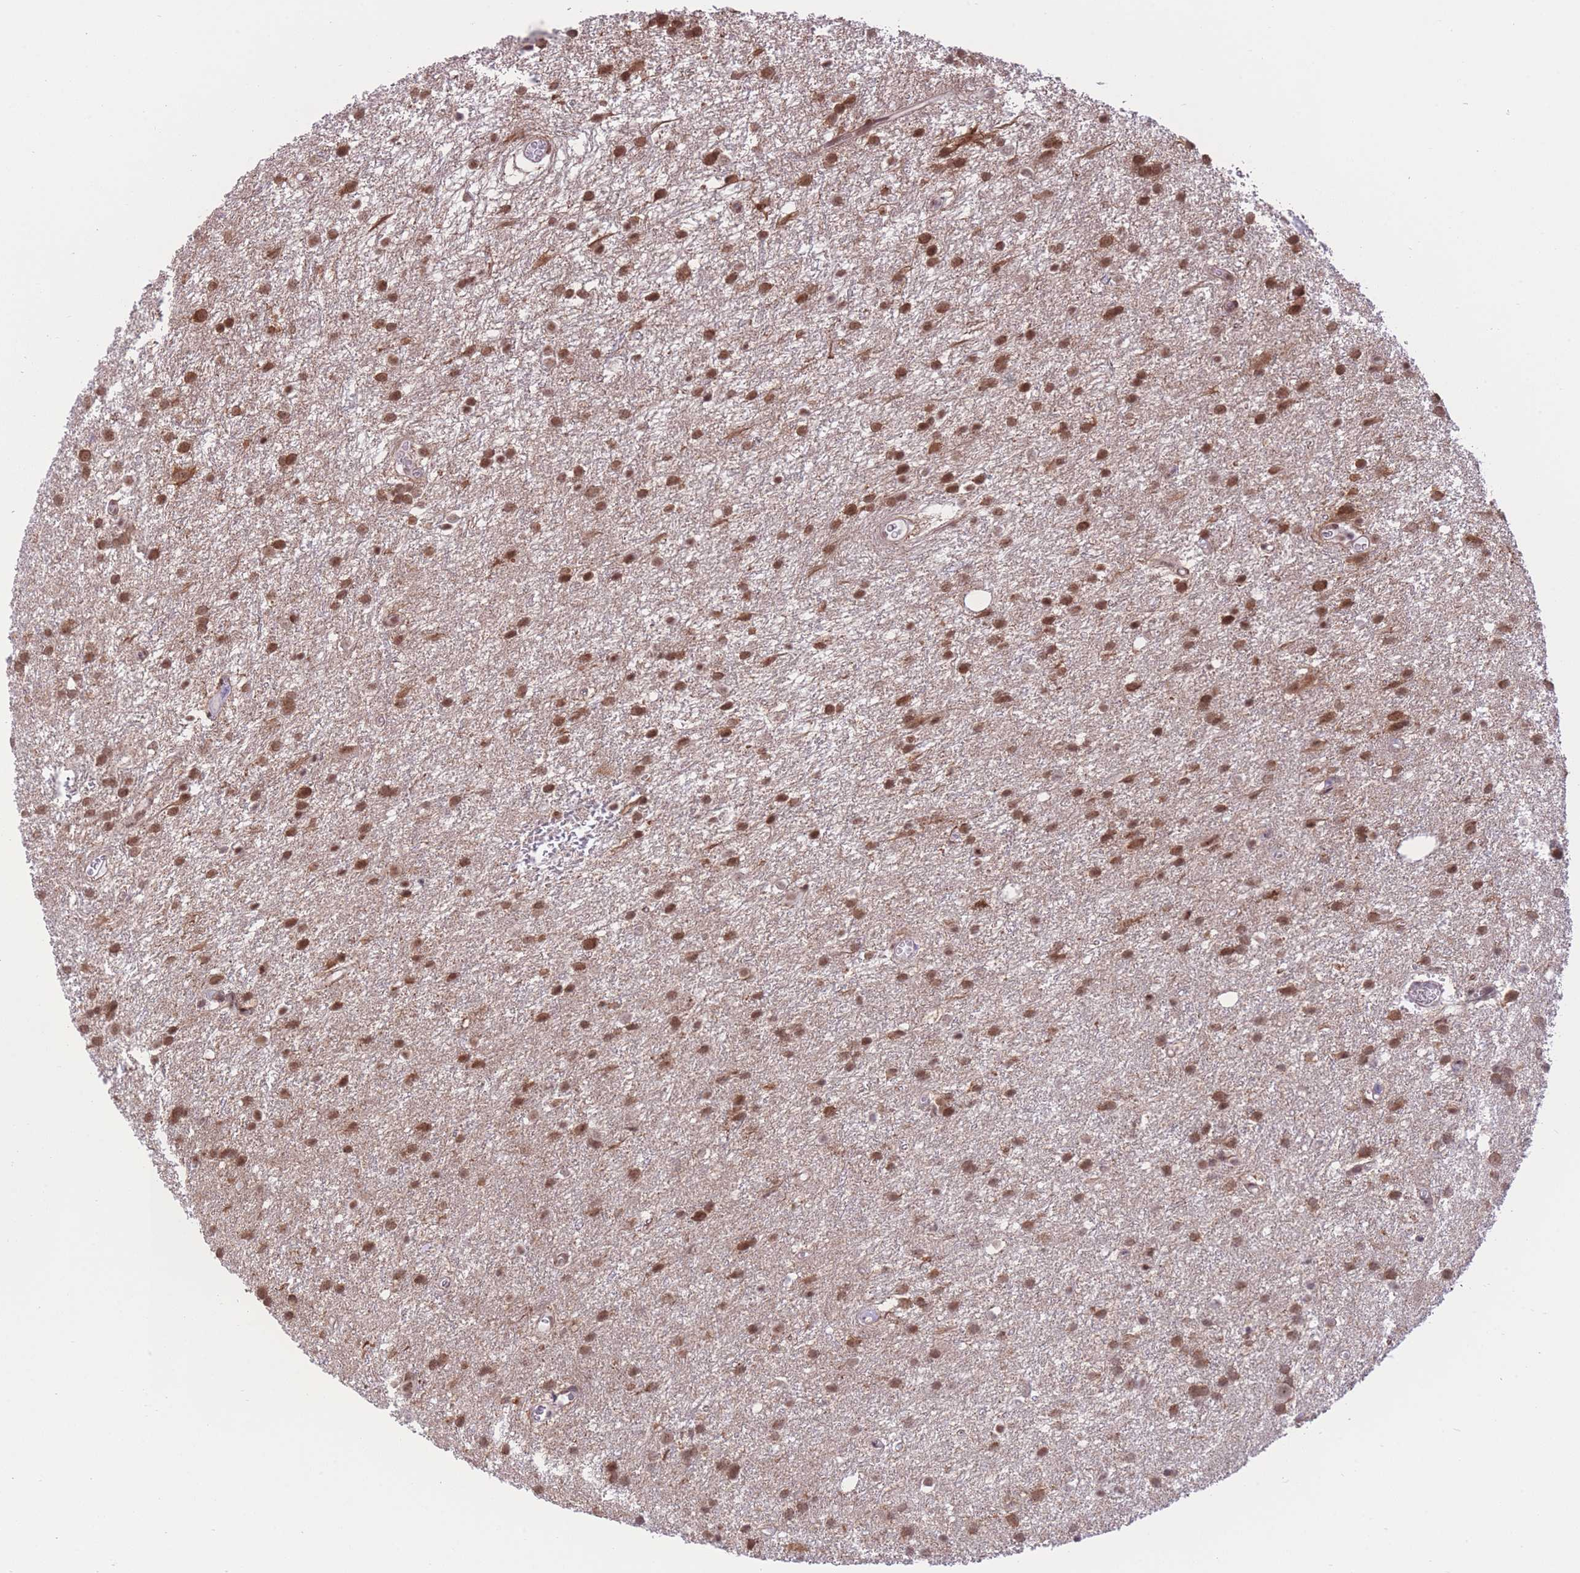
{"staining": {"intensity": "strong", "quantity": ">75%", "location": "cytoplasmic/membranous,nuclear"}, "tissue": "glioma", "cell_type": "Tumor cells", "image_type": "cancer", "snomed": [{"axis": "morphology", "description": "Glioma, malignant, High grade"}, {"axis": "topography", "description": "Brain"}], "caption": "Brown immunohistochemical staining in malignant glioma (high-grade) displays strong cytoplasmic/membranous and nuclear positivity in approximately >75% of tumor cells.", "gene": "PCIF1", "patient": {"sex": "female", "age": 50}}